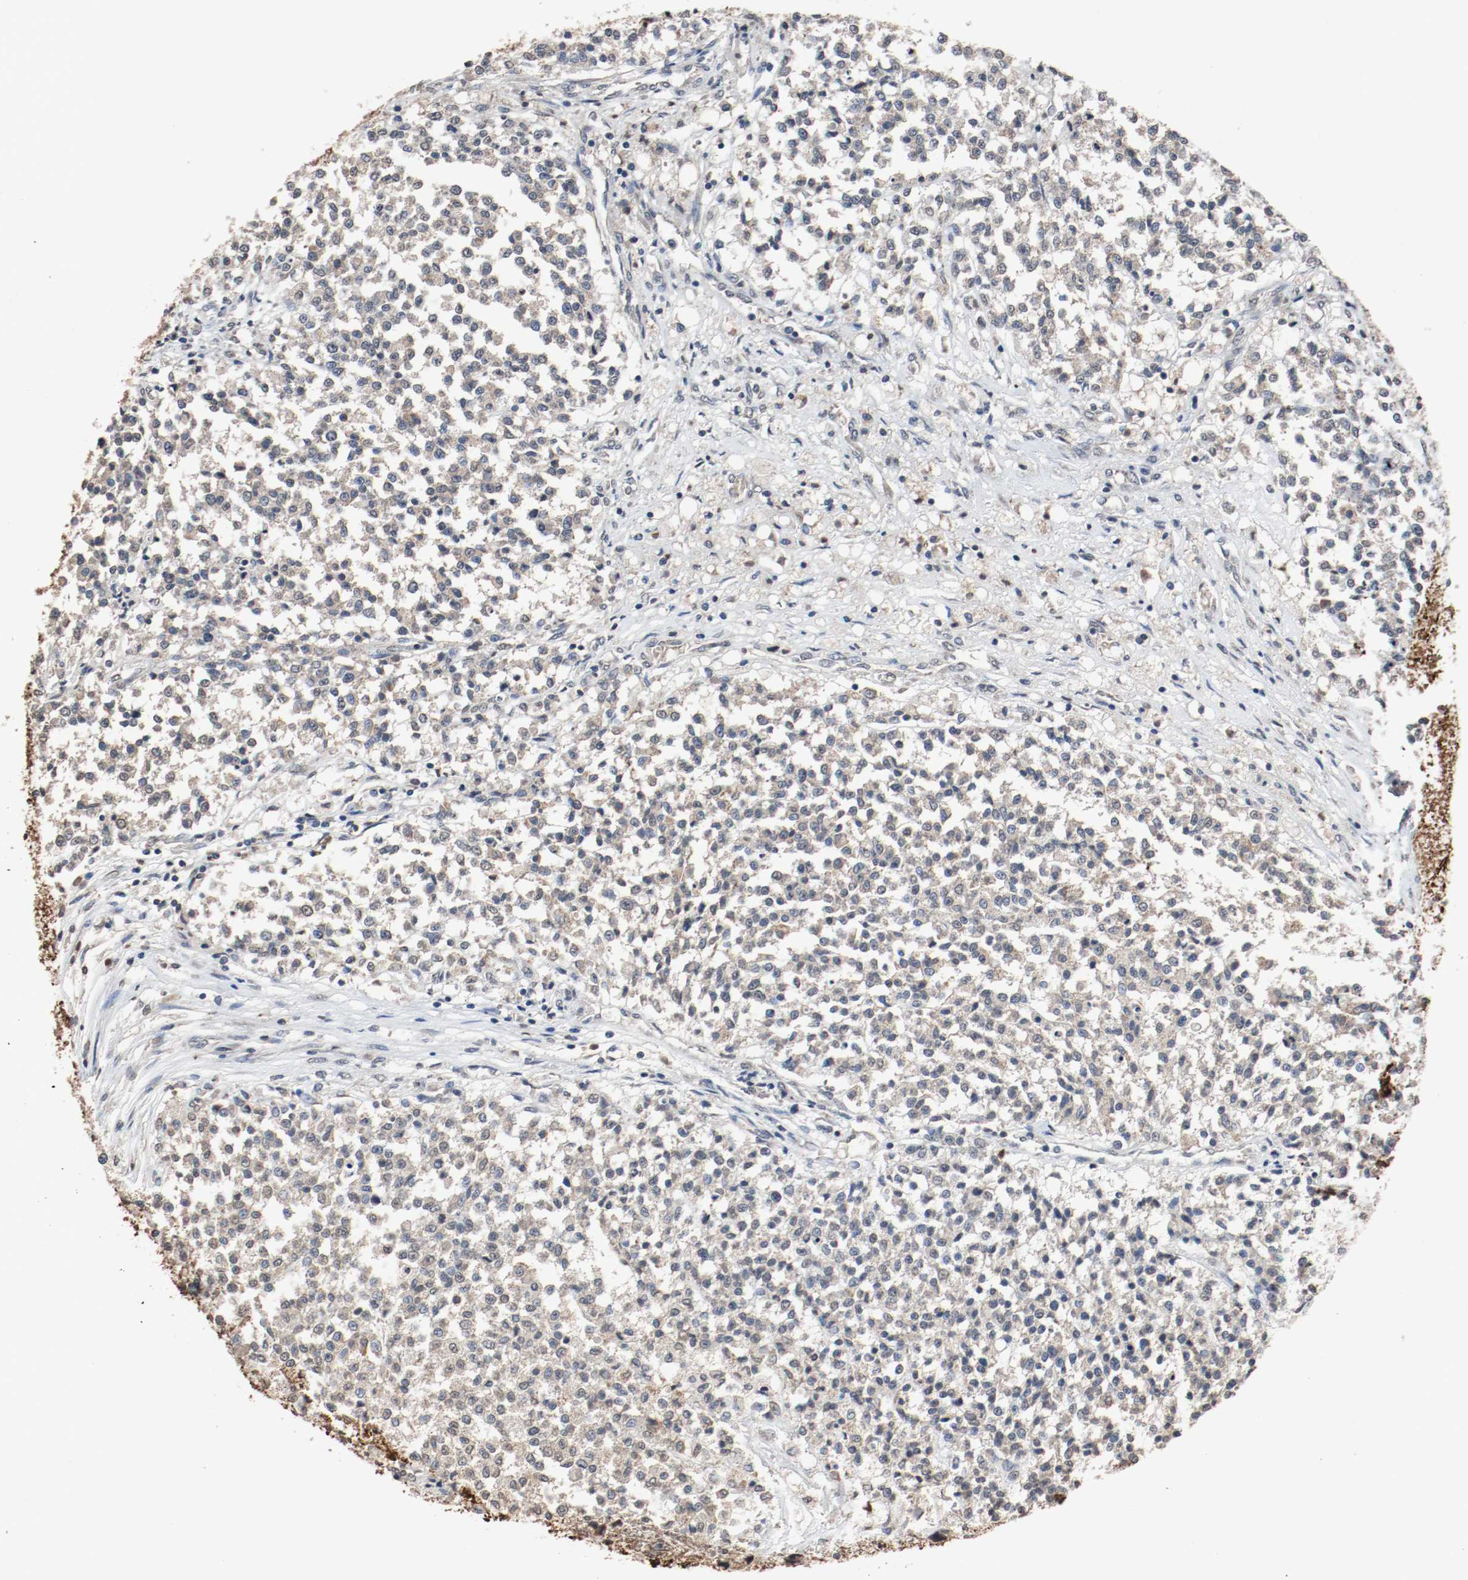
{"staining": {"intensity": "weak", "quantity": "<25%", "location": "cytoplasmic/membranous"}, "tissue": "testis cancer", "cell_type": "Tumor cells", "image_type": "cancer", "snomed": [{"axis": "morphology", "description": "Seminoma, NOS"}, {"axis": "topography", "description": "Testis"}], "caption": "Immunohistochemistry micrograph of neoplastic tissue: testis cancer stained with DAB (3,3'-diaminobenzidine) reveals no significant protein staining in tumor cells.", "gene": "RTN4", "patient": {"sex": "male", "age": 59}}